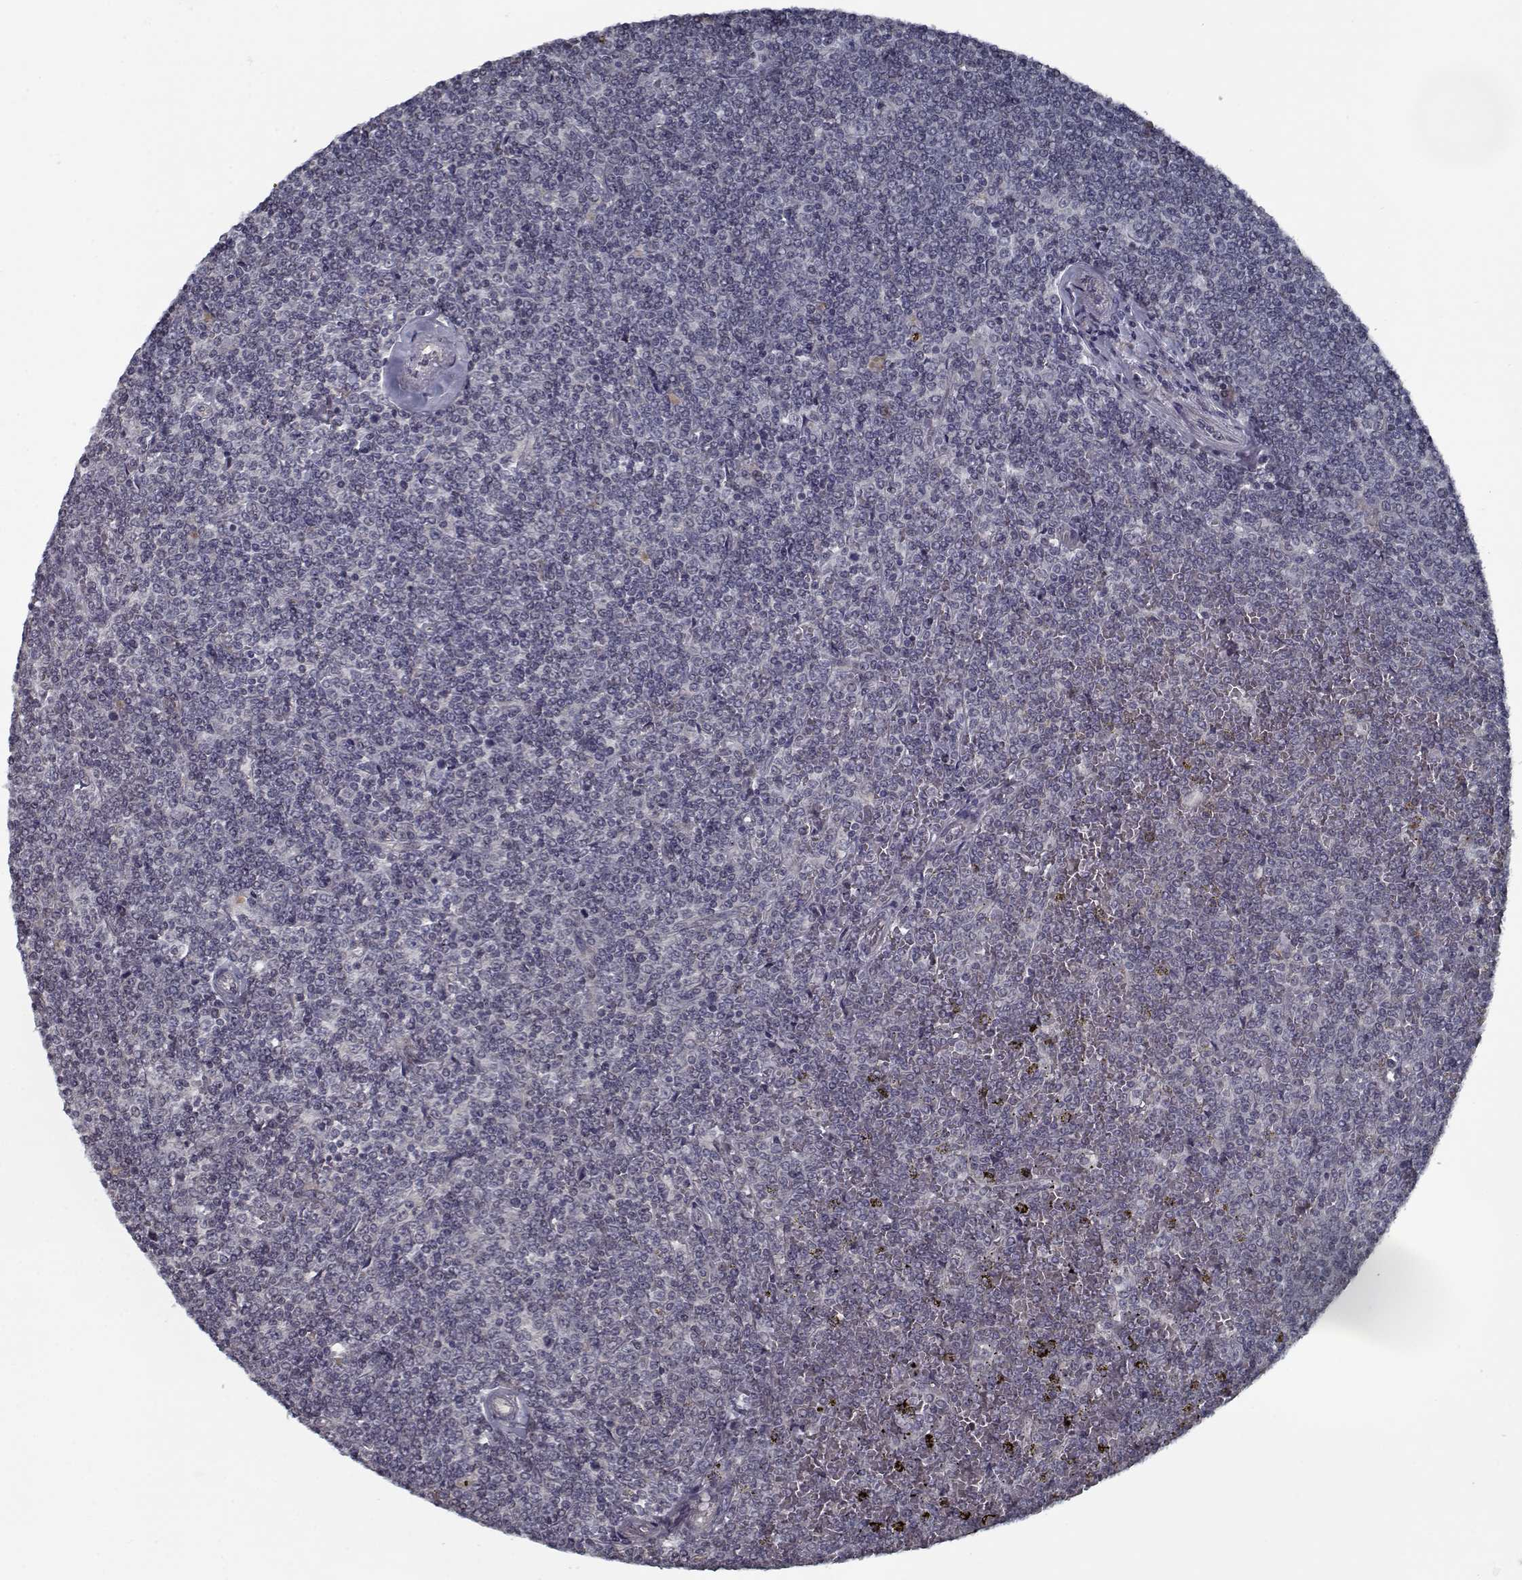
{"staining": {"intensity": "negative", "quantity": "none", "location": "none"}, "tissue": "lymphoma", "cell_type": "Tumor cells", "image_type": "cancer", "snomed": [{"axis": "morphology", "description": "Malignant lymphoma, non-Hodgkin's type, Low grade"}, {"axis": "topography", "description": "Spleen"}], "caption": "A high-resolution photomicrograph shows immunohistochemistry staining of low-grade malignant lymphoma, non-Hodgkin's type, which reveals no significant expression in tumor cells. (DAB IHC, high magnification).", "gene": "NLK", "patient": {"sex": "female", "age": 19}}